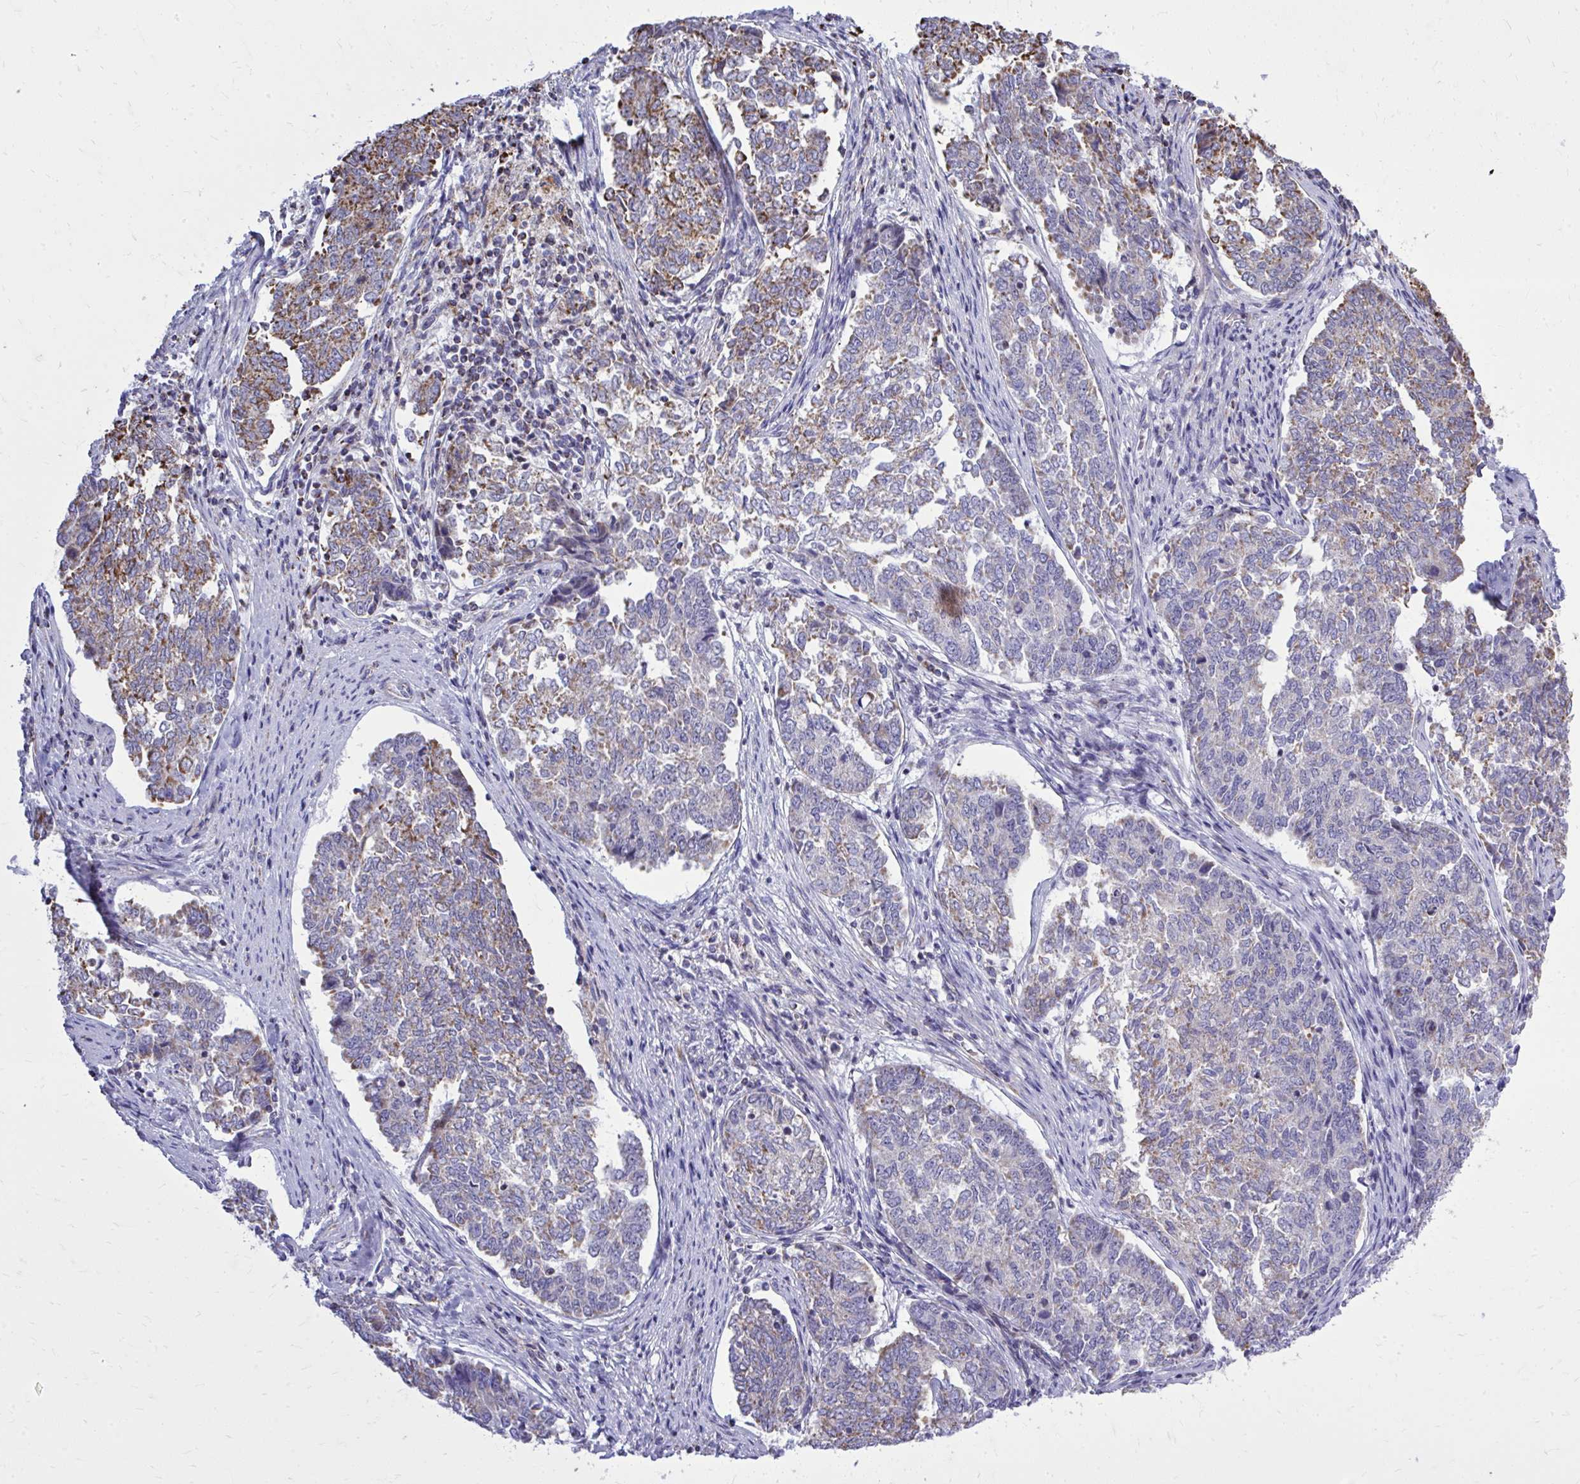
{"staining": {"intensity": "moderate", "quantity": "25%-75%", "location": "cytoplasmic/membranous"}, "tissue": "endometrial cancer", "cell_type": "Tumor cells", "image_type": "cancer", "snomed": [{"axis": "morphology", "description": "Adenocarcinoma, NOS"}, {"axis": "topography", "description": "Endometrium"}], "caption": "Brown immunohistochemical staining in endometrial cancer (adenocarcinoma) reveals moderate cytoplasmic/membranous expression in approximately 25%-75% of tumor cells.", "gene": "ZNF362", "patient": {"sex": "female", "age": 80}}